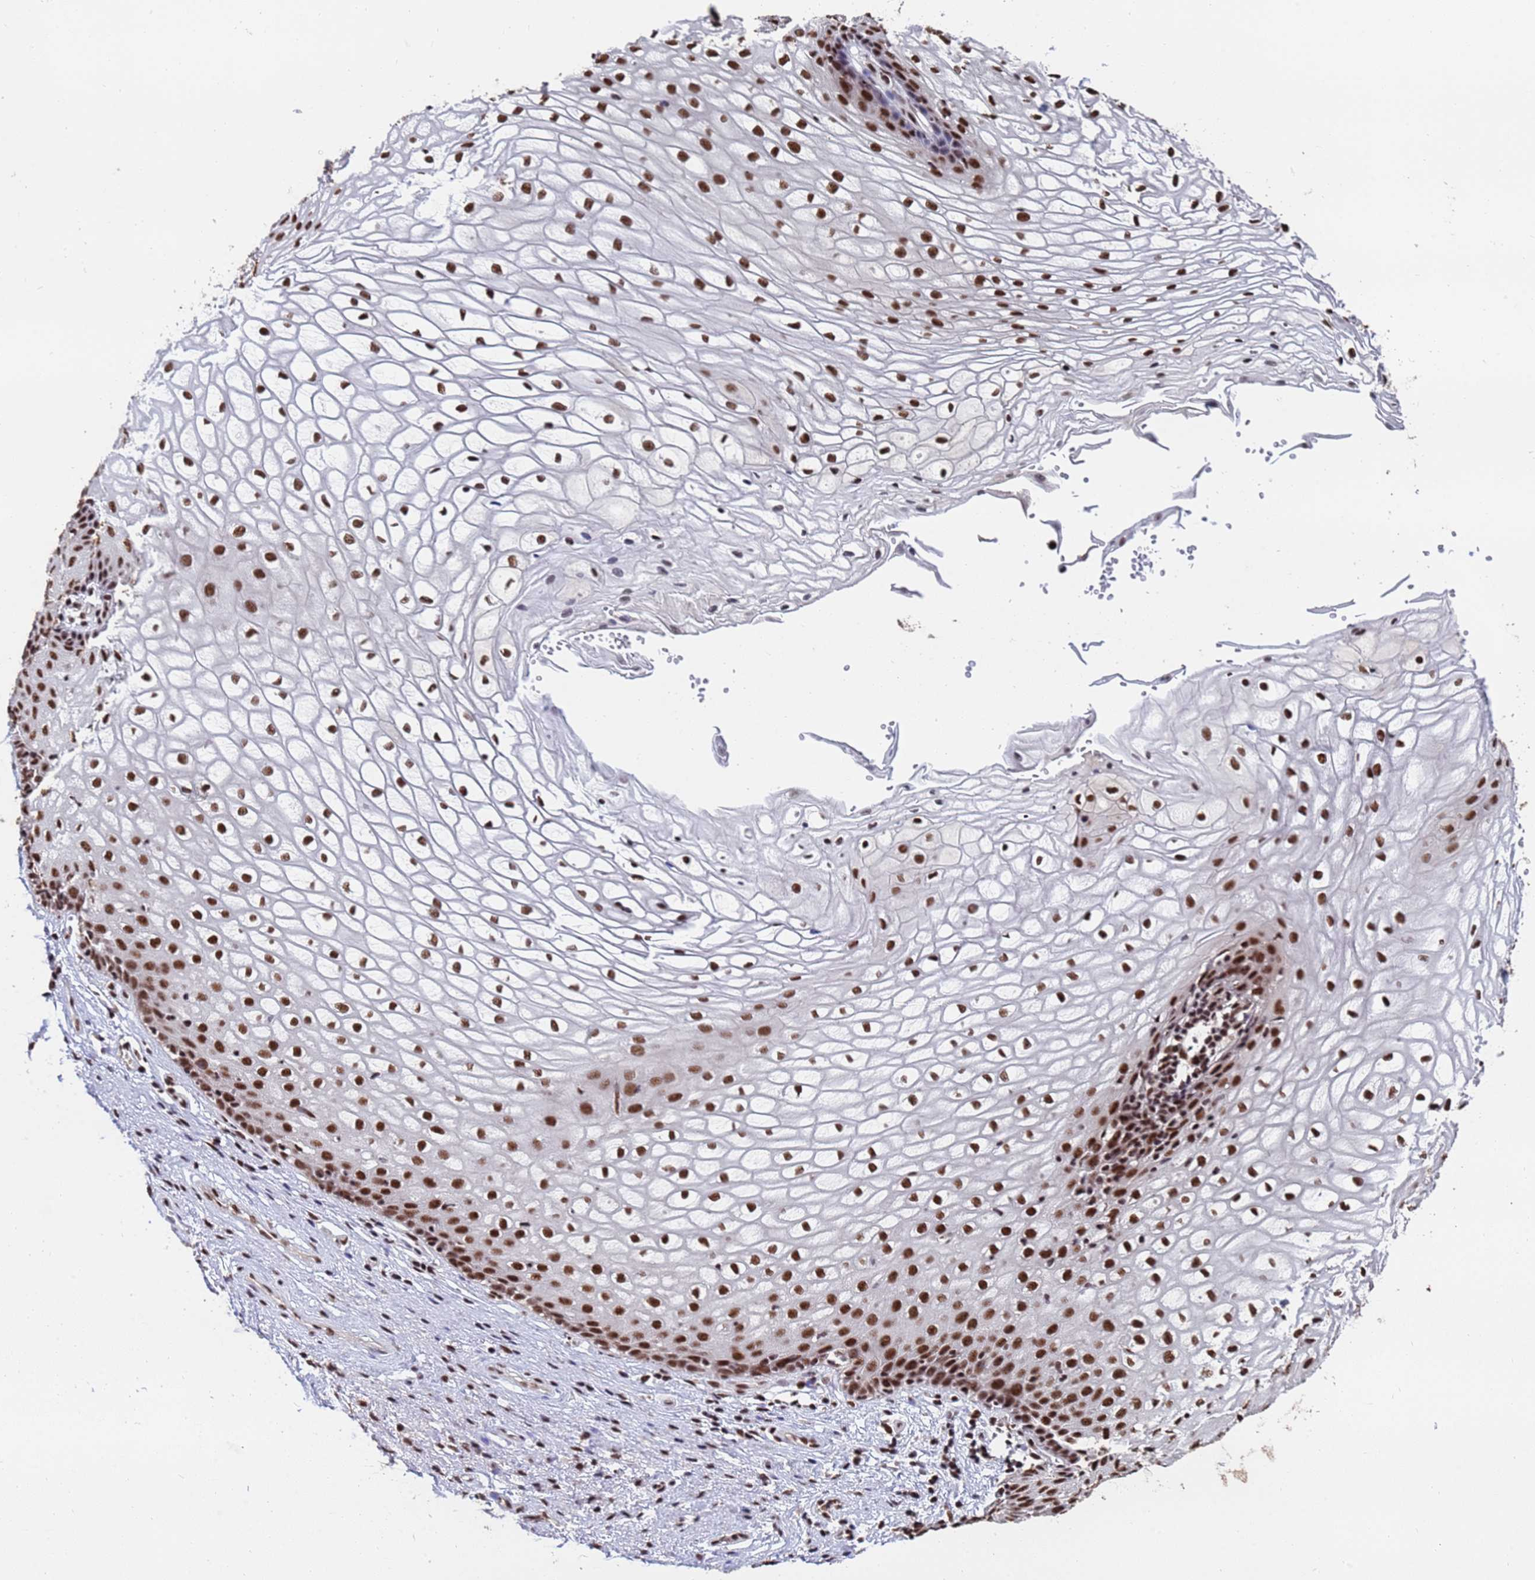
{"staining": {"intensity": "strong", "quantity": ">75%", "location": "nuclear"}, "tissue": "vagina", "cell_type": "Squamous epithelial cells", "image_type": "normal", "snomed": [{"axis": "morphology", "description": "Normal tissue, NOS"}, {"axis": "topography", "description": "Vagina"}], "caption": "Protein expression analysis of unremarkable human vagina reveals strong nuclear expression in approximately >75% of squamous epithelial cells. (DAB = brown stain, brightfield microscopy at high magnification).", "gene": "SF3B2", "patient": {"sex": "female", "age": 34}}